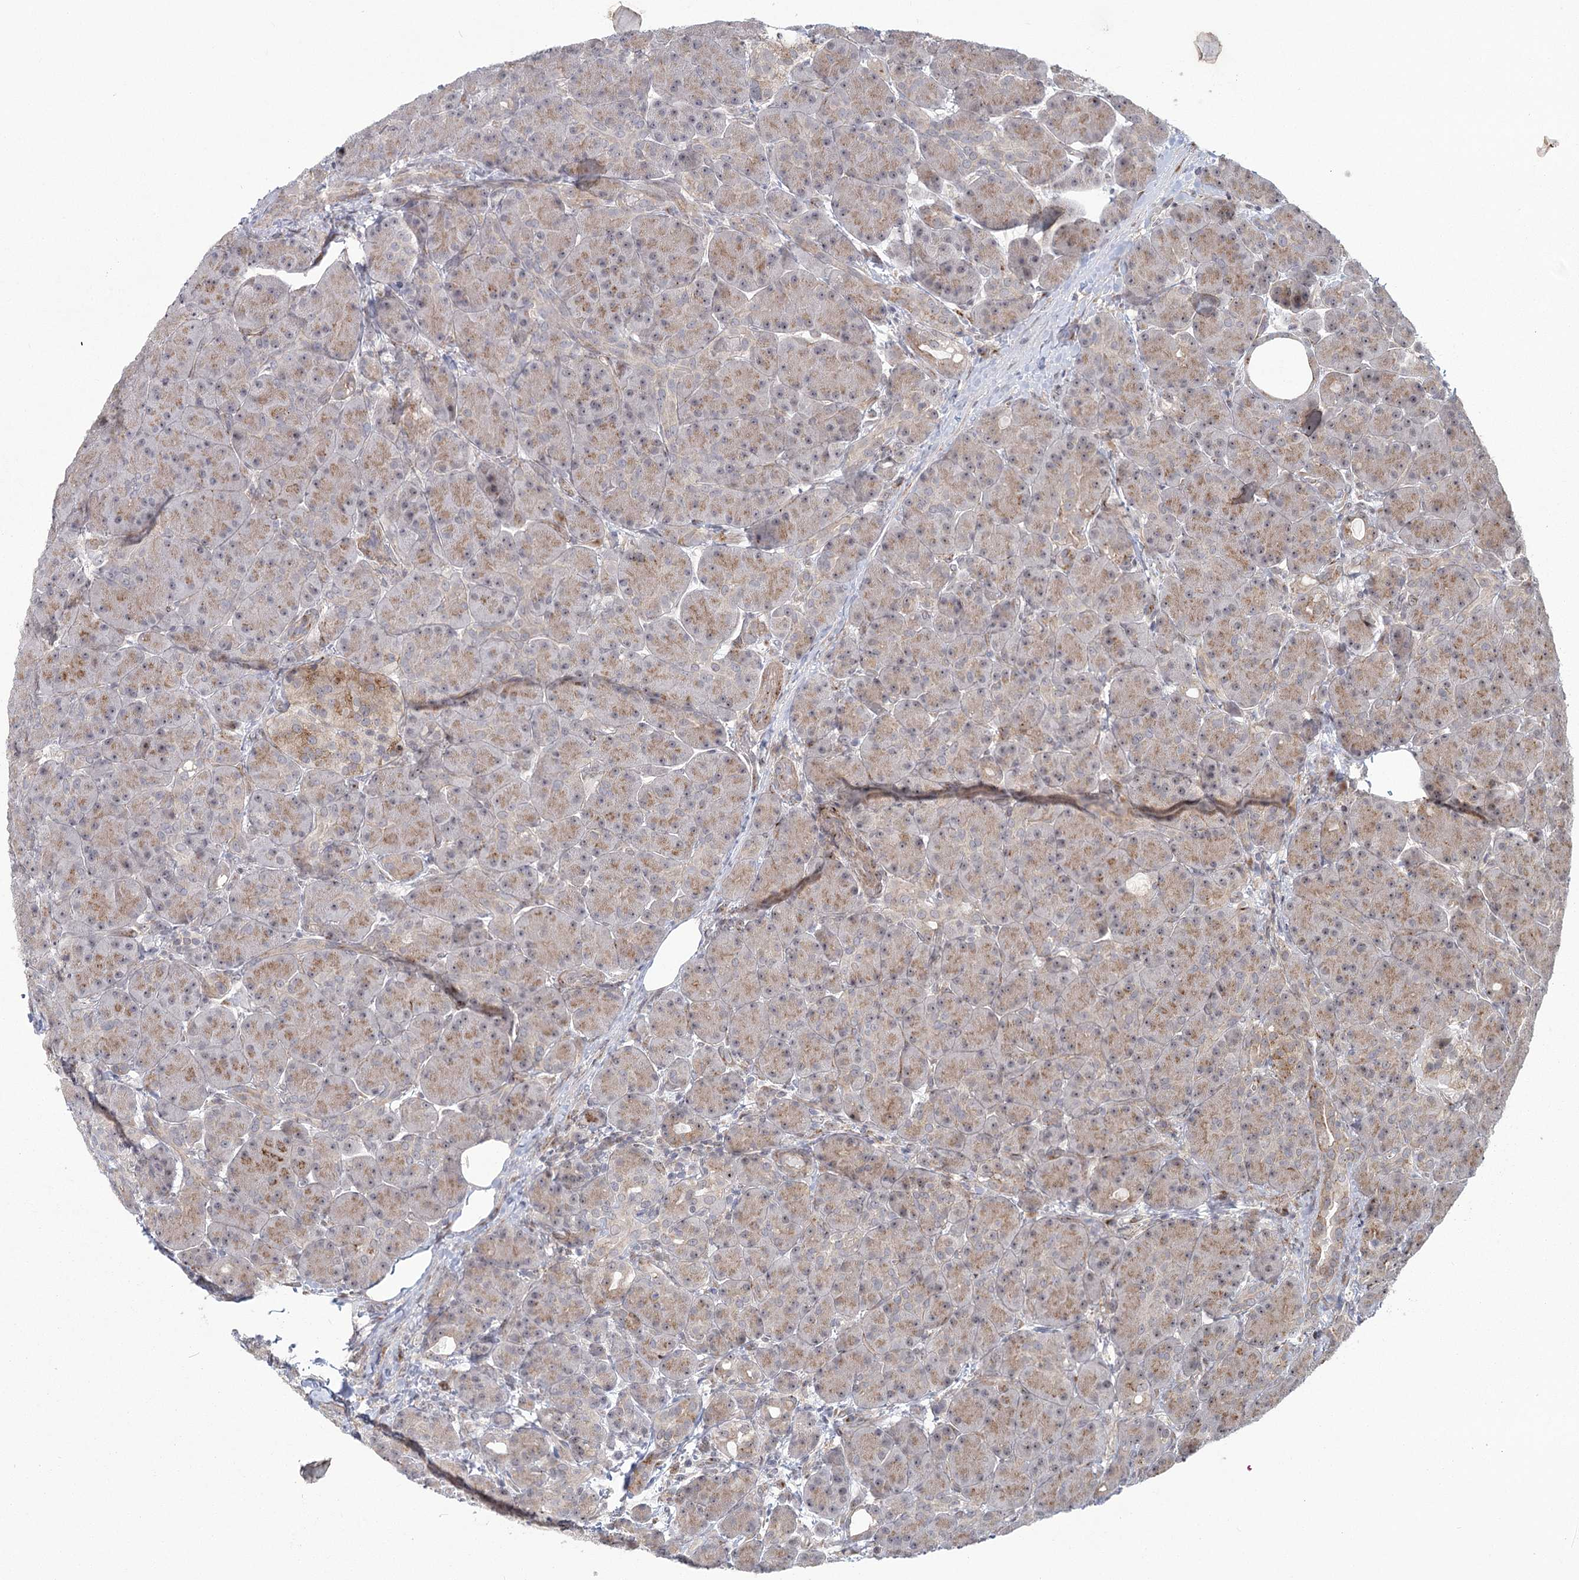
{"staining": {"intensity": "moderate", "quantity": "25%-75%", "location": "cytoplasmic/membranous"}, "tissue": "pancreas", "cell_type": "Exocrine glandular cells", "image_type": "normal", "snomed": [{"axis": "morphology", "description": "Normal tissue, NOS"}, {"axis": "topography", "description": "Pancreas"}], "caption": "Human pancreas stained for a protein (brown) reveals moderate cytoplasmic/membranous positive expression in about 25%-75% of exocrine glandular cells.", "gene": "PARM1", "patient": {"sex": "male", "age": 63}}